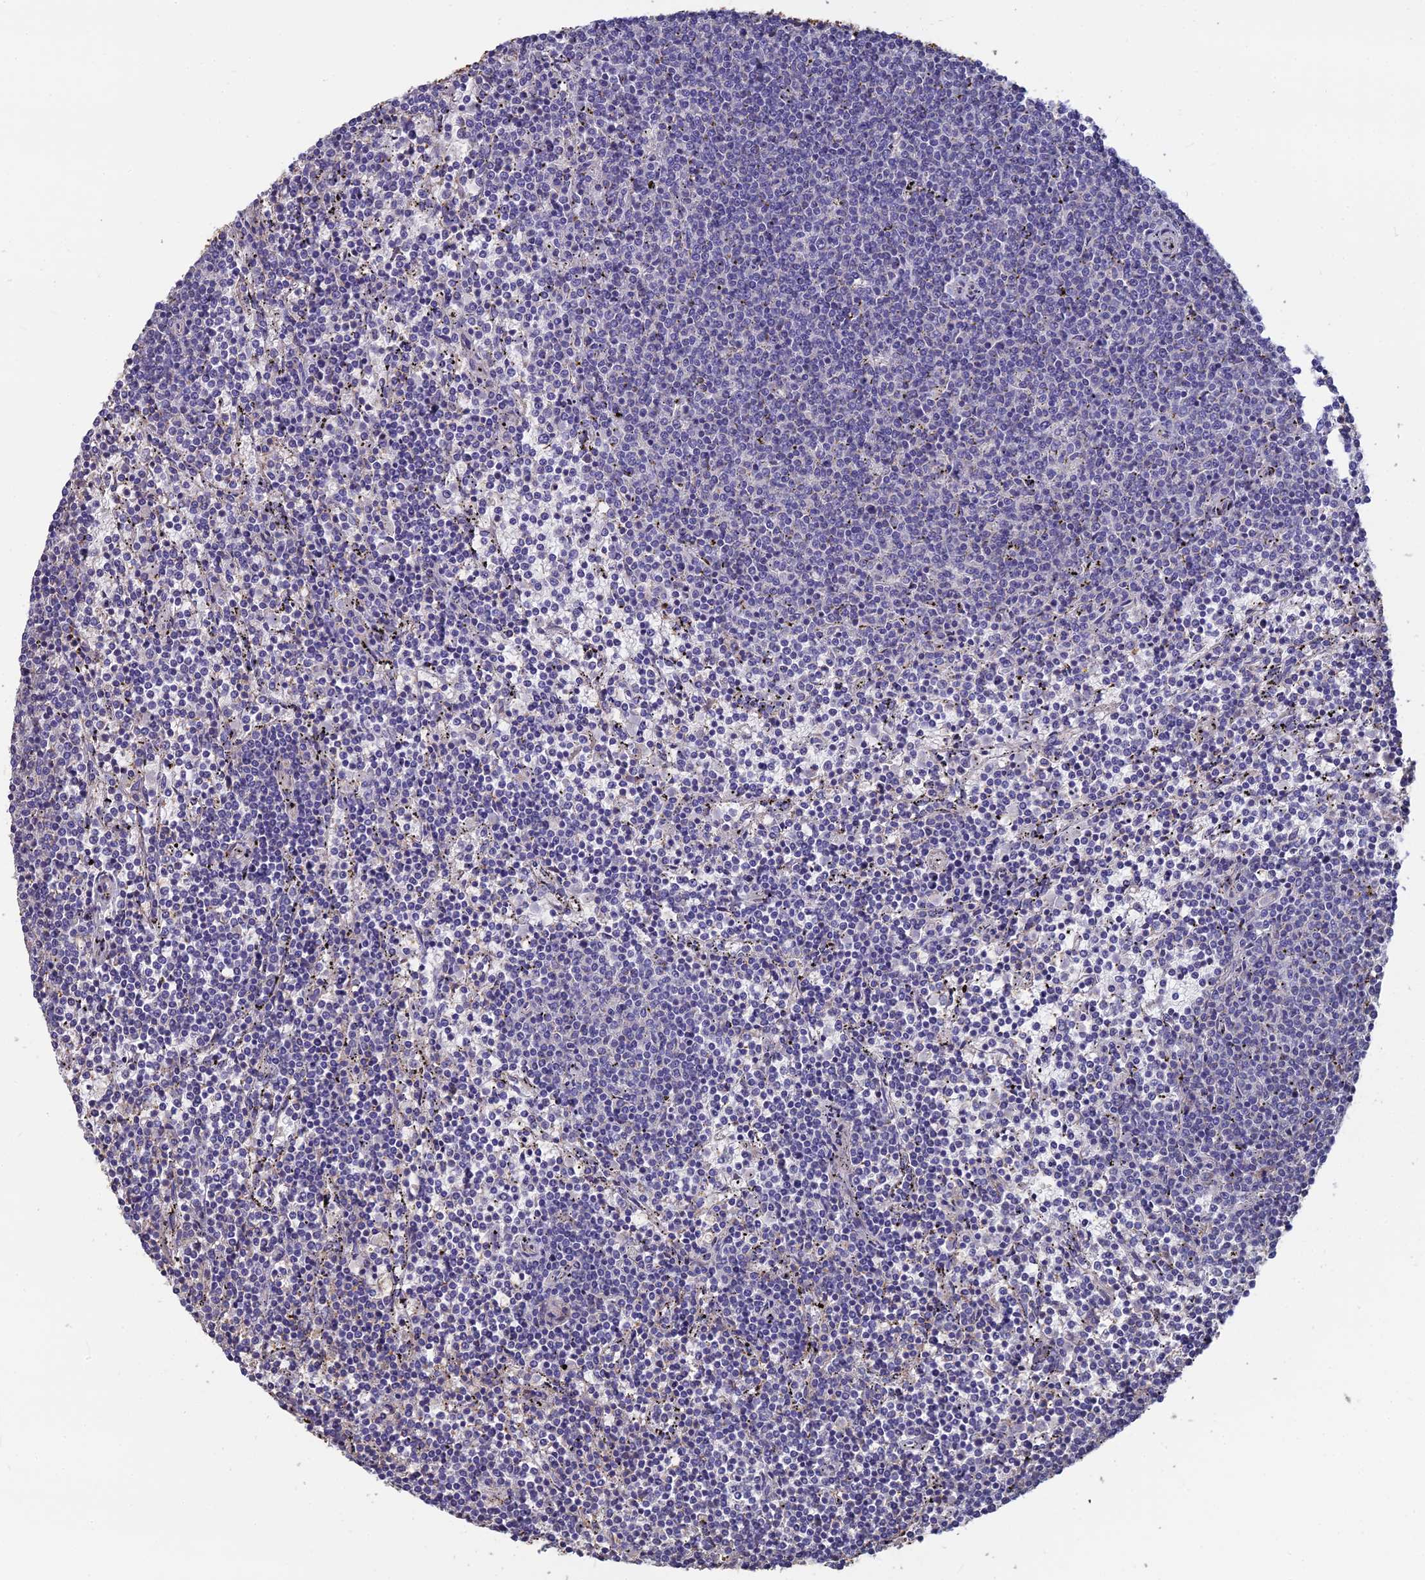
{"staining": {"intensity": "negative", "quantity": "none", "location": "none"}, "tissue": "lymphoma", "cell_type": "Tumor cells", "image_type": "cancer", "snomed": [{"axis": "morphology", "description": "Malignant lymphoma, non-Hodgkin's type, Low grade"}, {"axis": "topography", "description": "Spleen"}], "caption": "Tumor cells are negative for protein expression in human lymphoma. The staining was performed using DAB to visualize the protein expression in brown, while the nuclei were stained in blue with hematoxylin (Magnification: 20x).", "gene": "PCDHA5", "patient": {"sex": "female", "age": 50}}